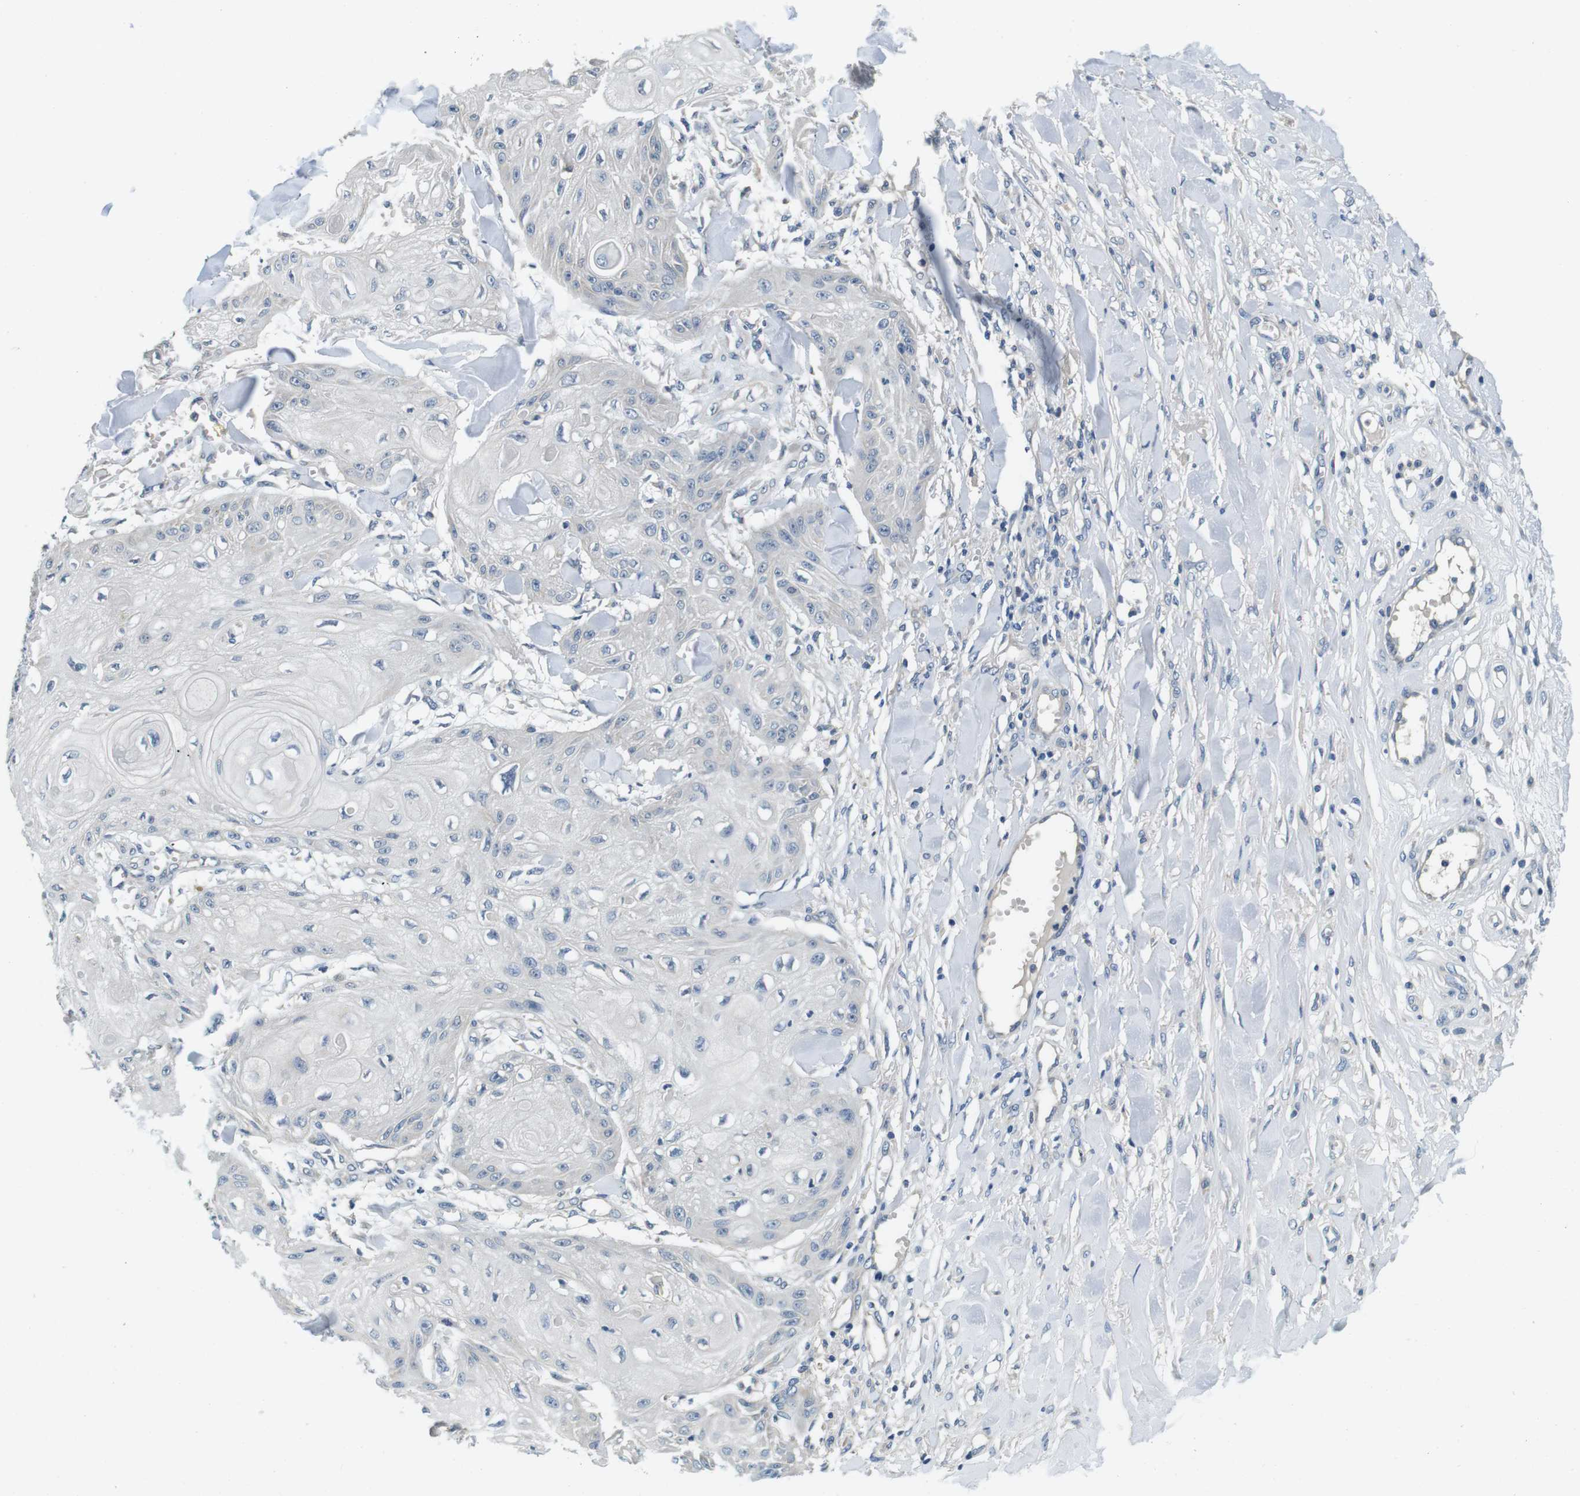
{"staining": {"intensity": "negative", "quantity": "none", "location": "none"}, "tissue": "skin cancer", "cell_type": "Tumor cells", "image_type": "cancer", "snomed": [{"axis": "morphology", "description": "Squamous cell carcinoma, NOS"}, {"axis": "topography", "description": "Skin"}], "caption": "IHC histopathology image of neoplastic tissue: squamous cell carcinoma (skin) stained with DAB exhibits no significant protein positivity in tumor cells.", "gene": "DTNA", "patient": {"sex": "male", "age": 74}}